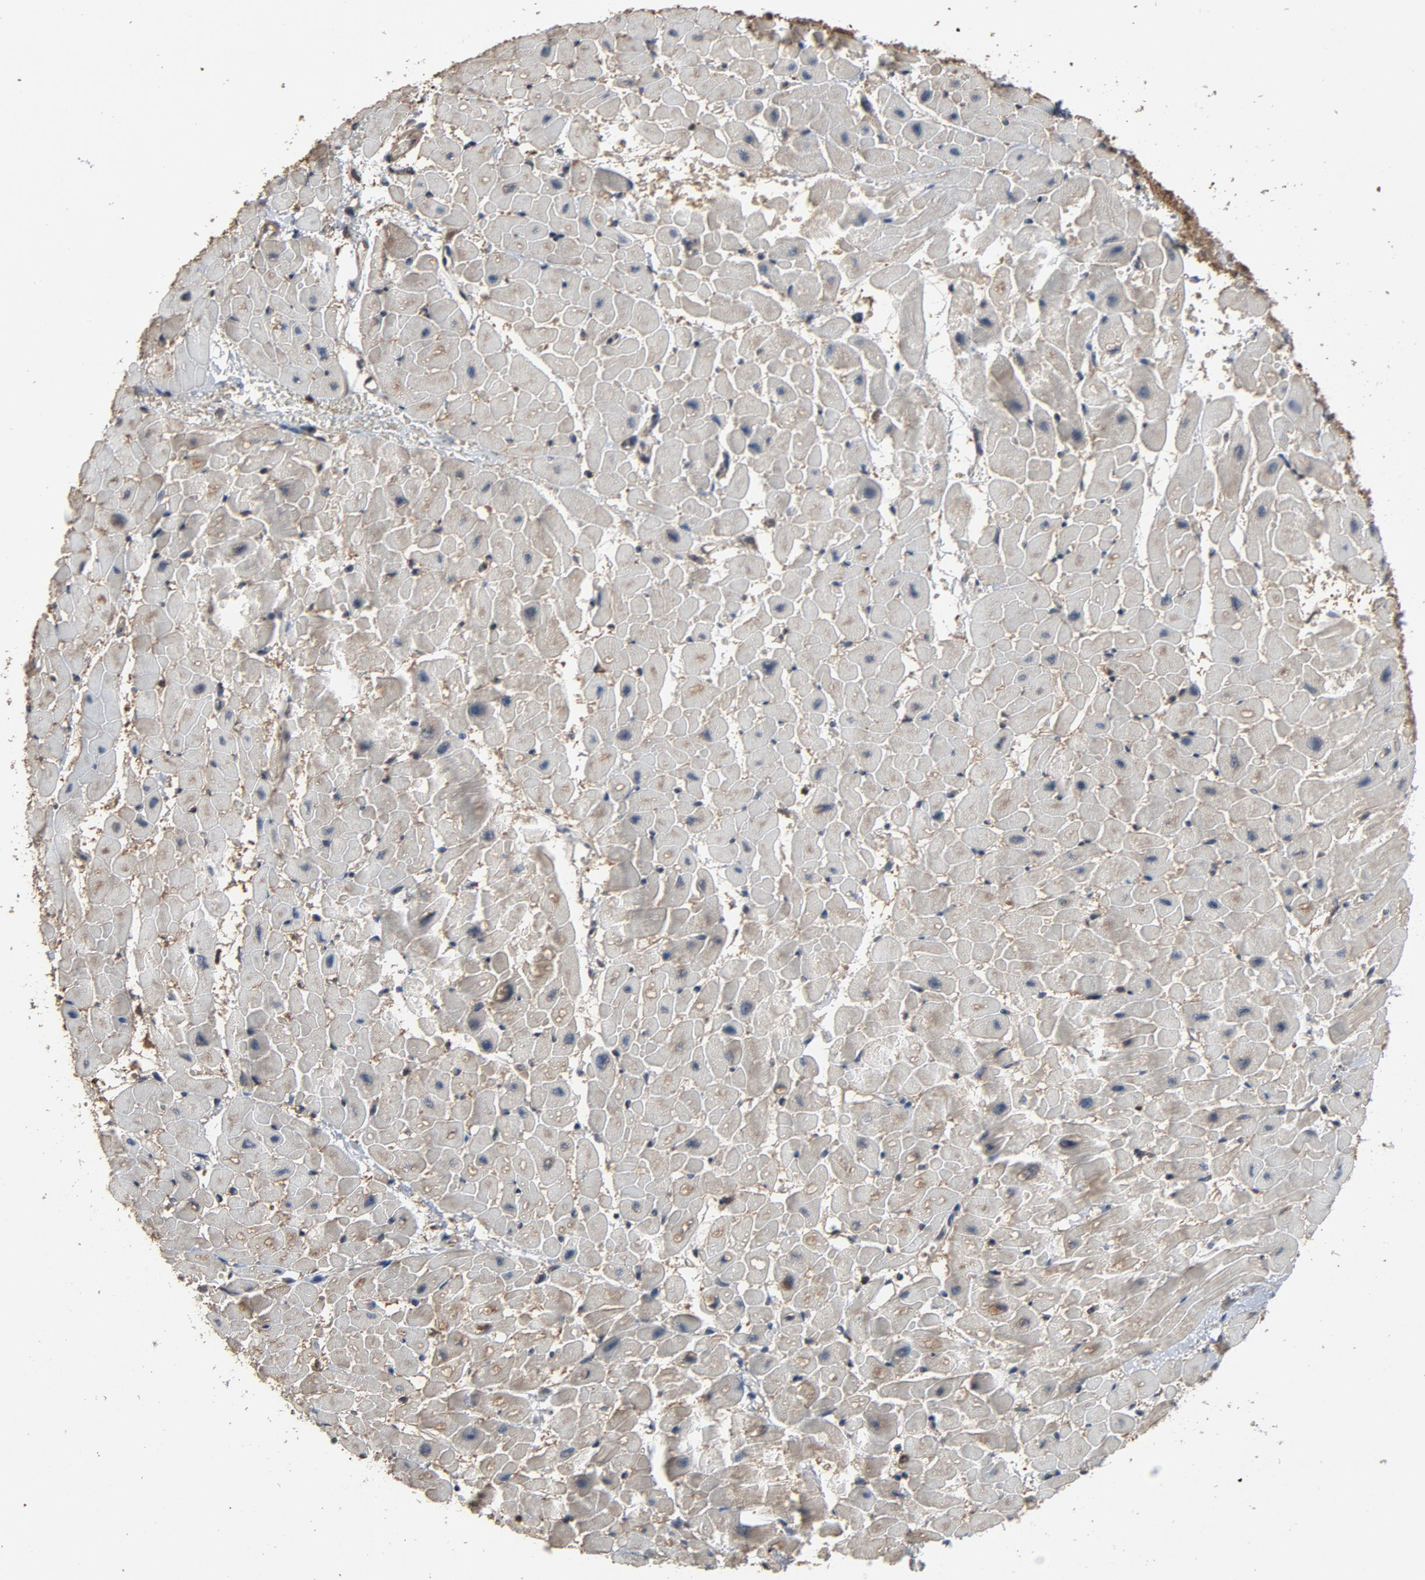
{"staining": {"intensity": "negative", "quantity": "none", "location": "none"}, "tissue": "heart muscle", "cell_type": "Cardiomyocytes", "image_type": "normal", "snomed": [{"axis": "morphology", "description": "Normal tissue, NOS"}, {"axis": "topography", "description": "Heart"}], "caption": "An immunohistochemistry image of benign heart muscle is shown. There is no staining in cardiomyocytes of heart muscle.", "gene": "UBE2D1", "patient": {"sex": "male", "age": 45}}